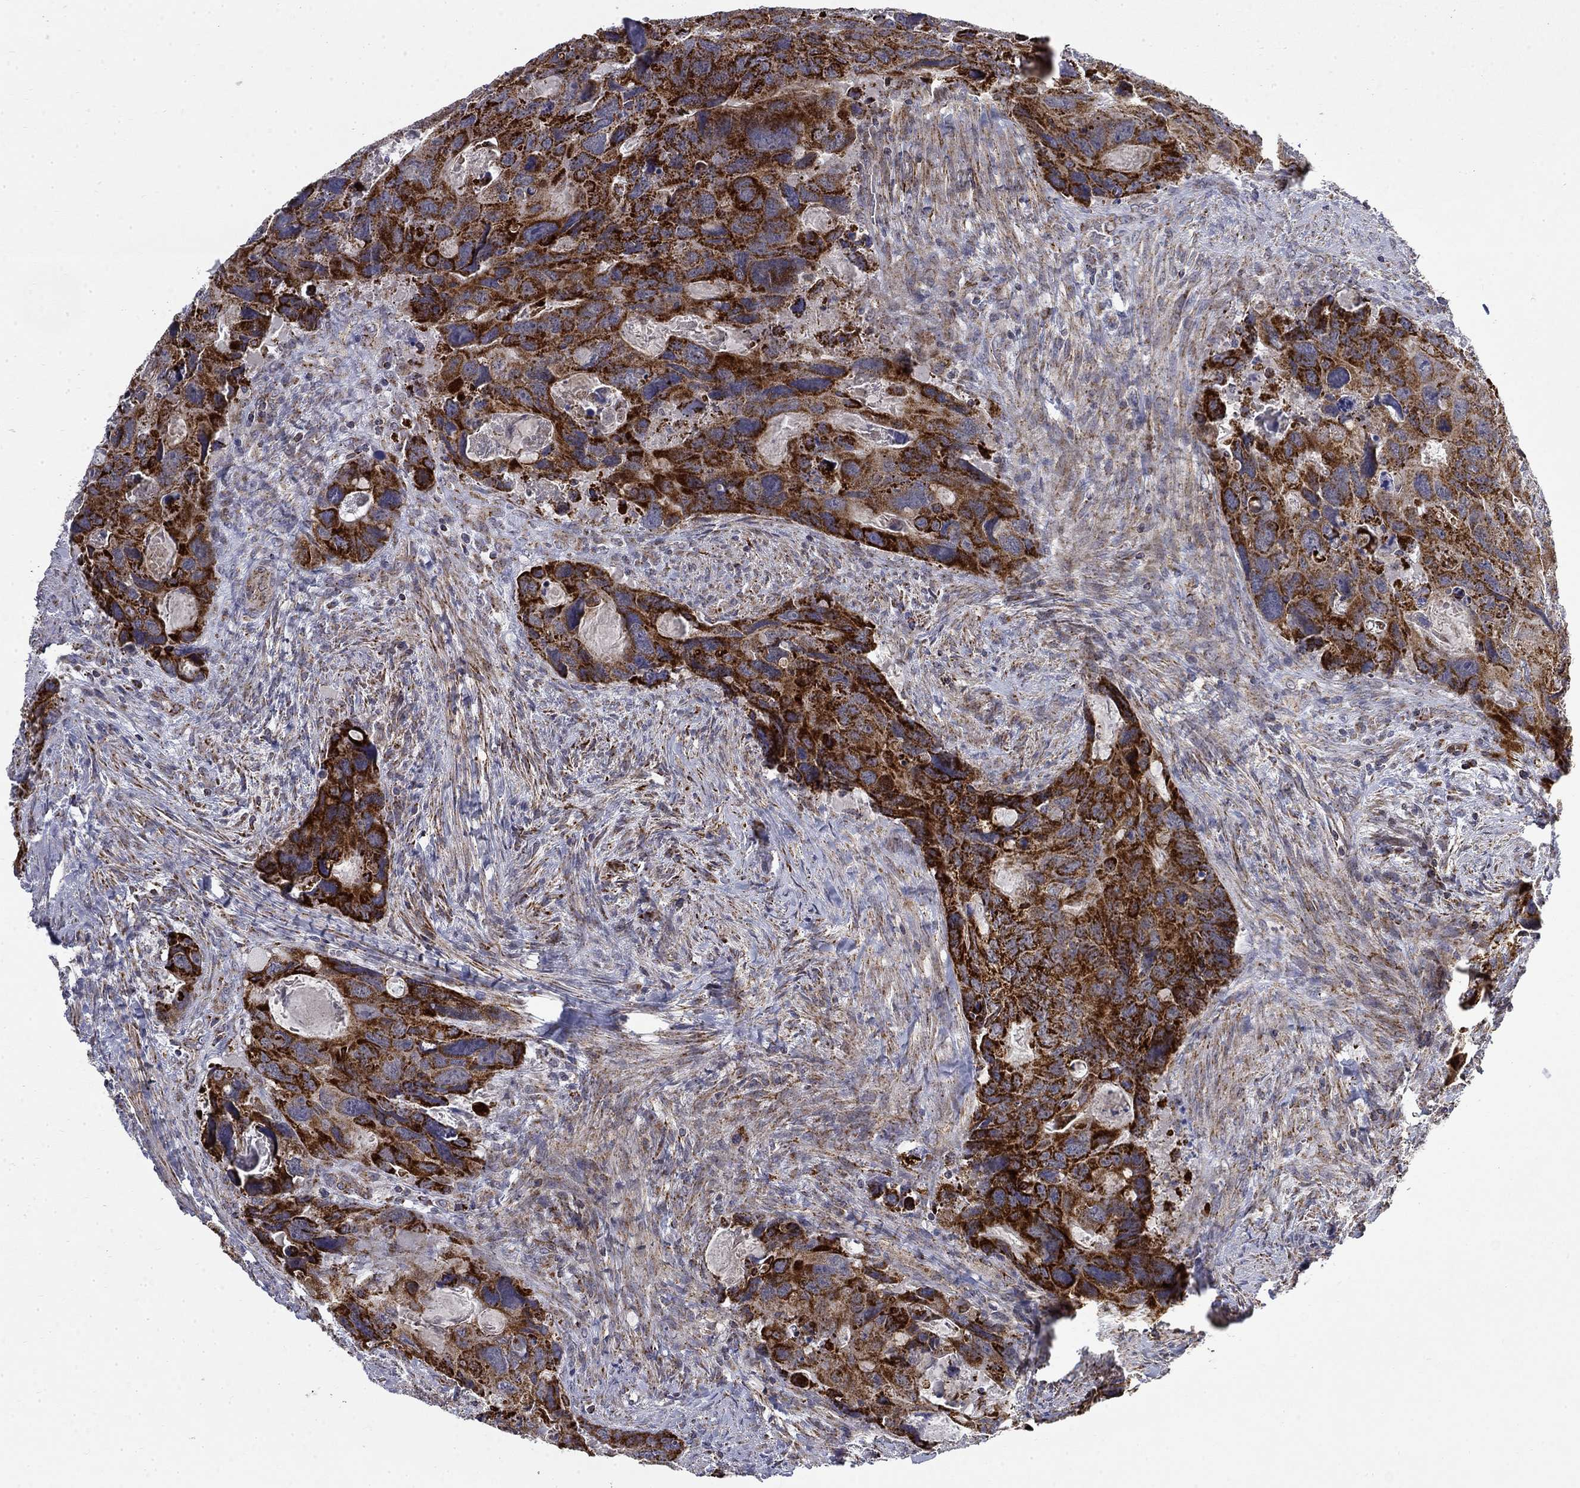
{"staining": {"intensity": "strong", "quantity": ">75%", "location": "cytoplasmic/membranous"}, "tissue": "colorectal cancer", "cell_type": "Tumor cells", "image_type": "cancer", "snomed": [{"axis": "morphology", "description": "Adenocarcinoma, NOS"}, {"axis": "topography", "description": "Rectum"}], "caption": "A brown stain labels strong cytoplasmic/membranous positivity of a protein in colorectal adenocarcinoma tumor cells.", "gene": "PCBP3", "patient": {"sex": "male", "age": 62}}